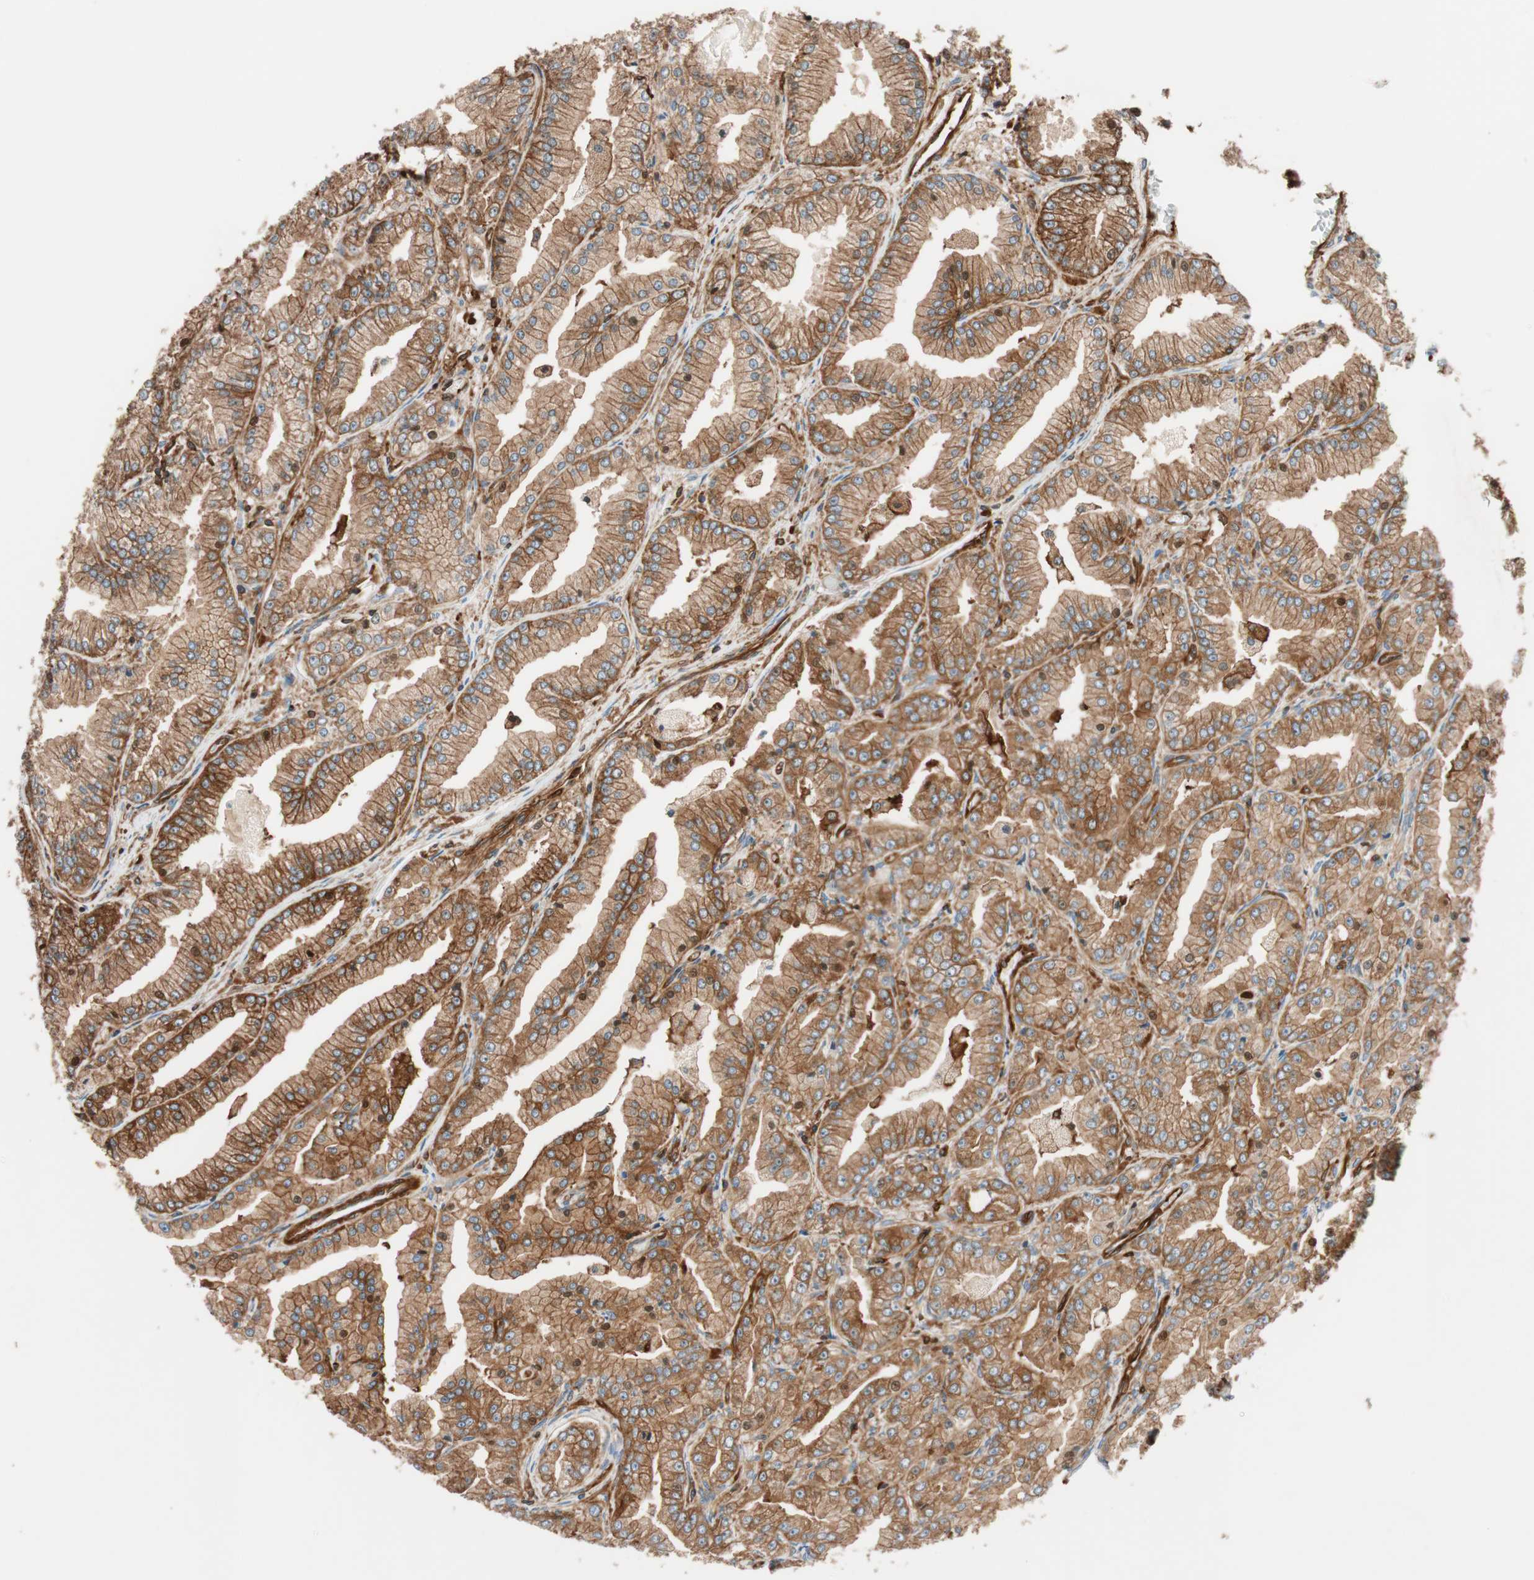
{"staining": {"intensity": "strong", "quantity": ">75%", "location": "cytoplasmic/membranous"}, "tissue": "prostate cancer", "cell_type": "Tumor cells", "image_type": "cancer", "snomed": [{"axis": "morphology", "description": "Adenocarcinoma, High grade"}, {"axis": "topography", "description": "Prostate"}], "caption": "This image demonstrates immunohistochemistry staining of high-grade adenocarcinoma (prostate), with high strong cytoplasmic/membranous staining in about >75% of tumor cells.", "gene": "VASP", "patient": {"sex": "male", "age": 61}}